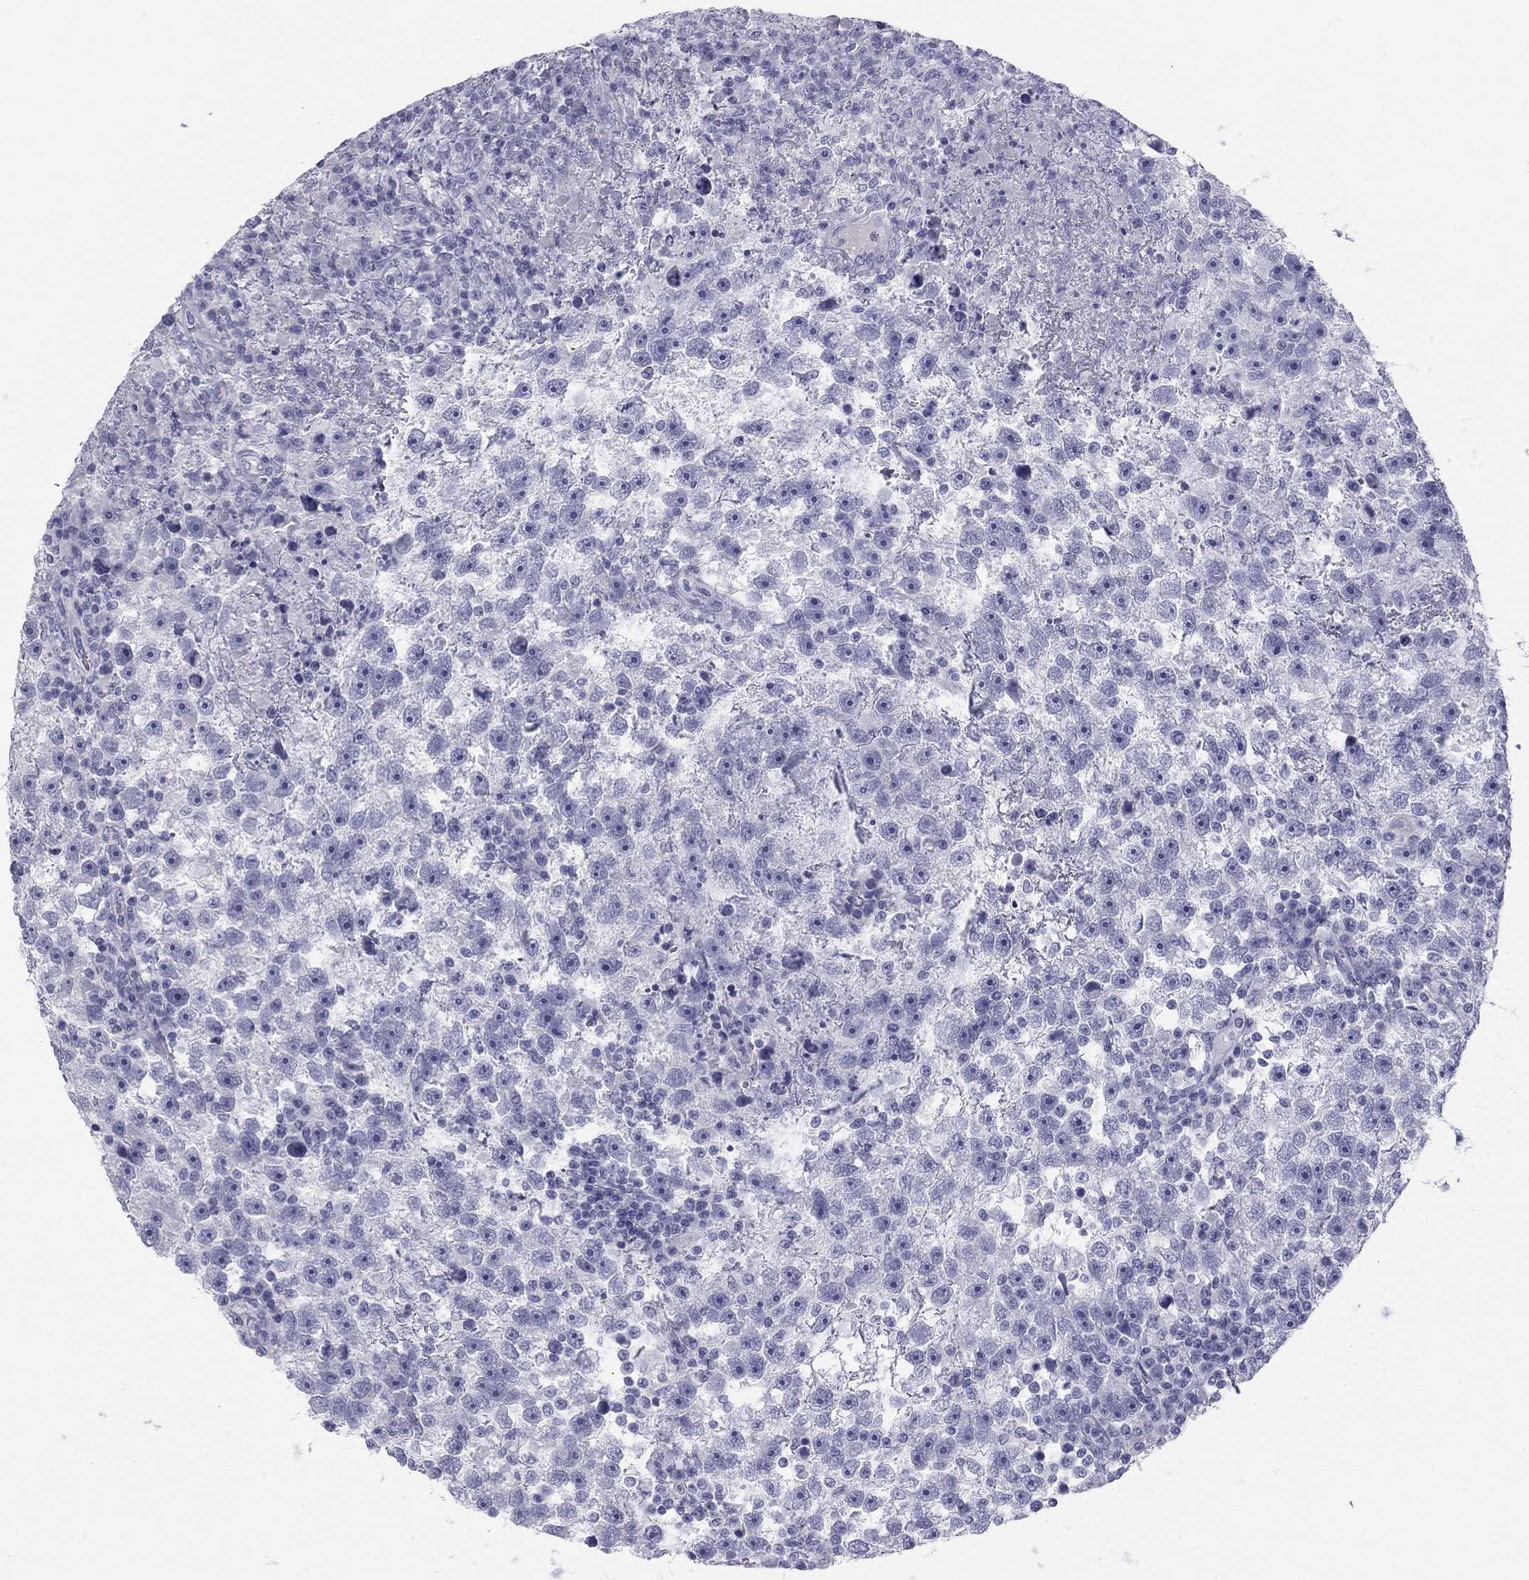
{"staining": {"intensity": "negative", "quantity": "none", "location": "none"}, "tissue": "testis cancer", "cell_type": "Tumor cells", "image_type": "cancer", "snomed": [{"axis": "morphology", "description": "Seminoma, NOS"}, {"axis": "topography", "description": "Testis"}], "caption": "Immunohistochemistry (IHC) histopathology image of neoplastic tissue: testis cancer (seminoma) stained with DAB displays no significant protein expression in tumor cells.", "gene": "SULT2B1", "patient": {"sex": "male", "age": 47}}